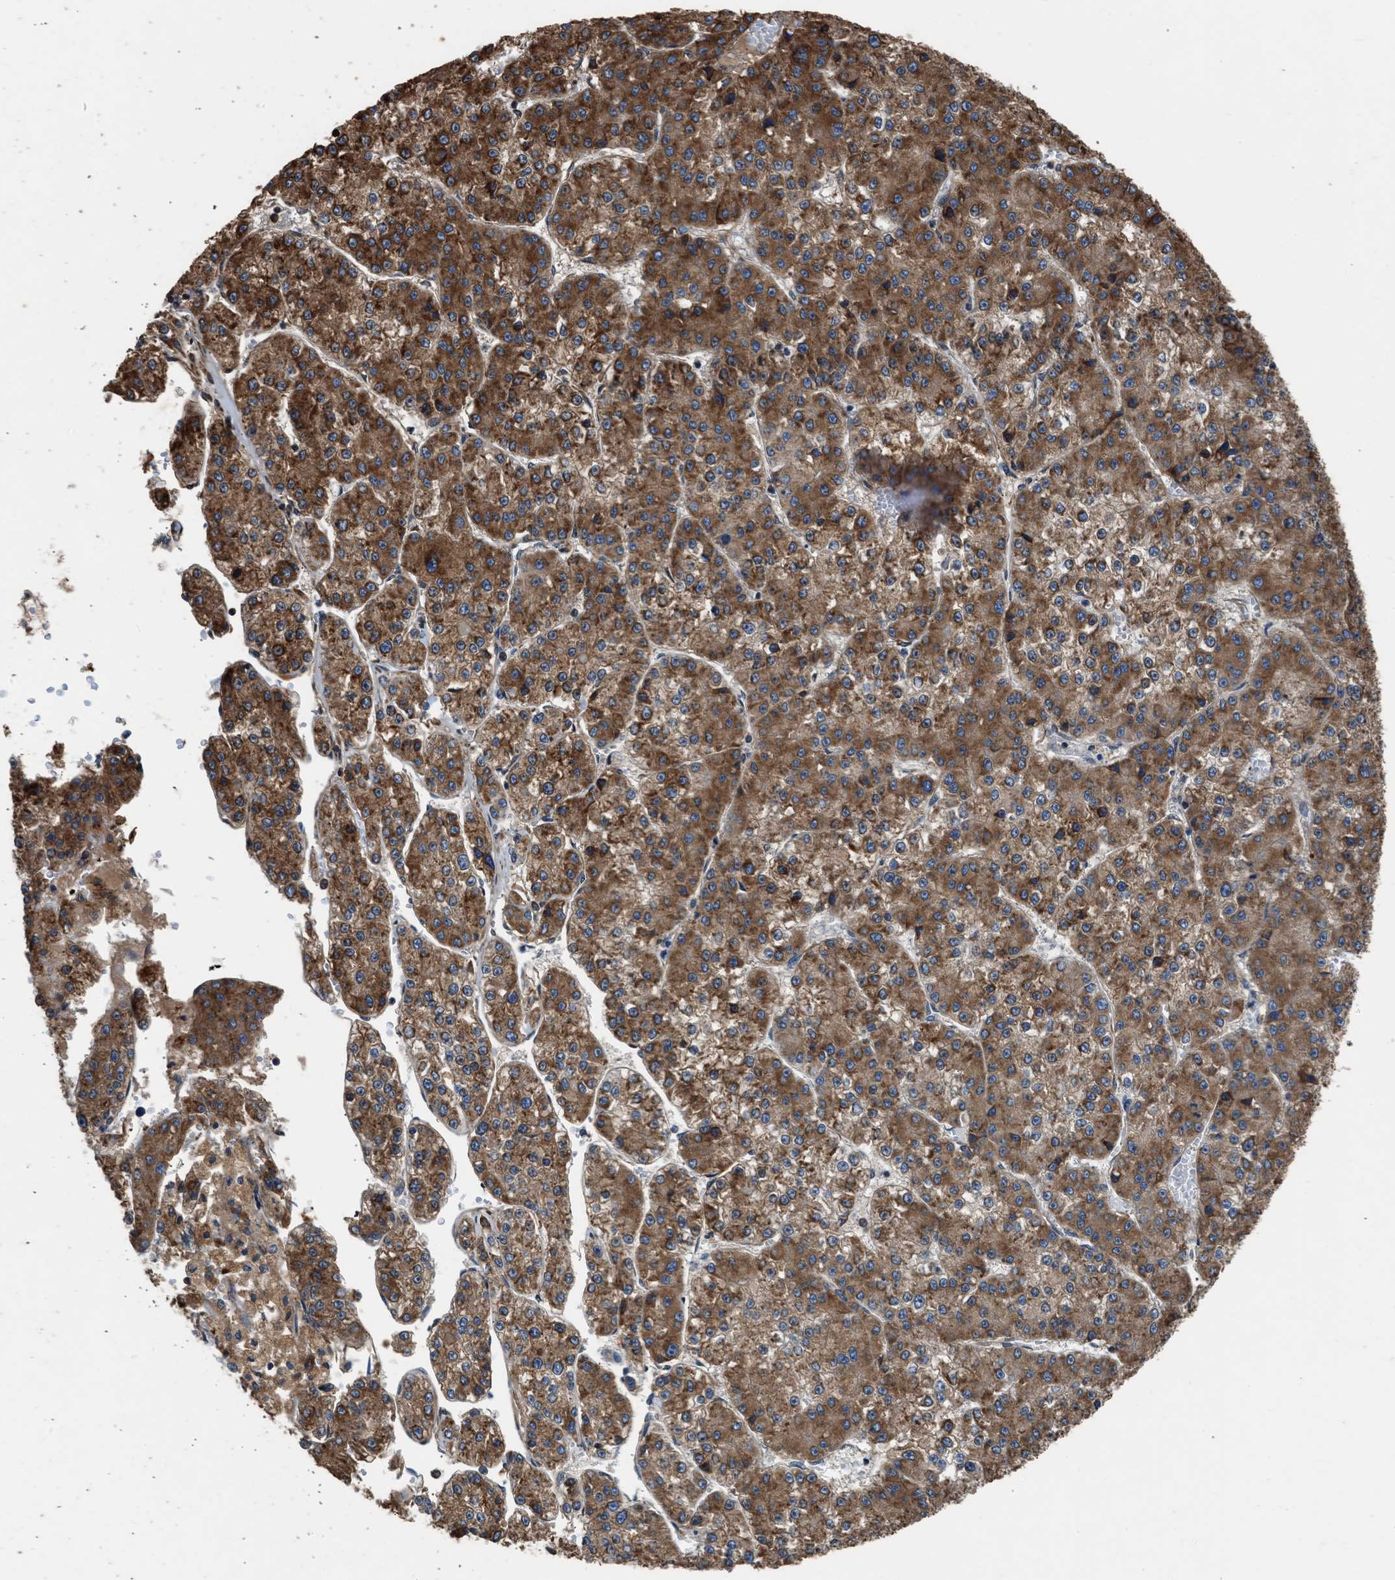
{"staining": {"intensity": "moderate", "quantity": ">75%", "location": "cytoplasmic/membranous"}, "tissue": "liver cancer", "cell_type": "Tumor cells", "image_type": "cancer", "snomed": [{"axis": "morphology", "description": "Carcinoma, Hepatocellular, NOS"}, {"axis": "topography", "description": "Liver"}], "caption": "This histopathology image displays hepatocellular carcinoma (liver) stained with immunohistochemistry to label a protein in brown. The cytoplasmic/membranous of tumor cells show moderate positivity for the protein. Nuclei are counter-stained blue.", "gene": "SLC36A4", "patient": {"sex": "female", "age": 73}}